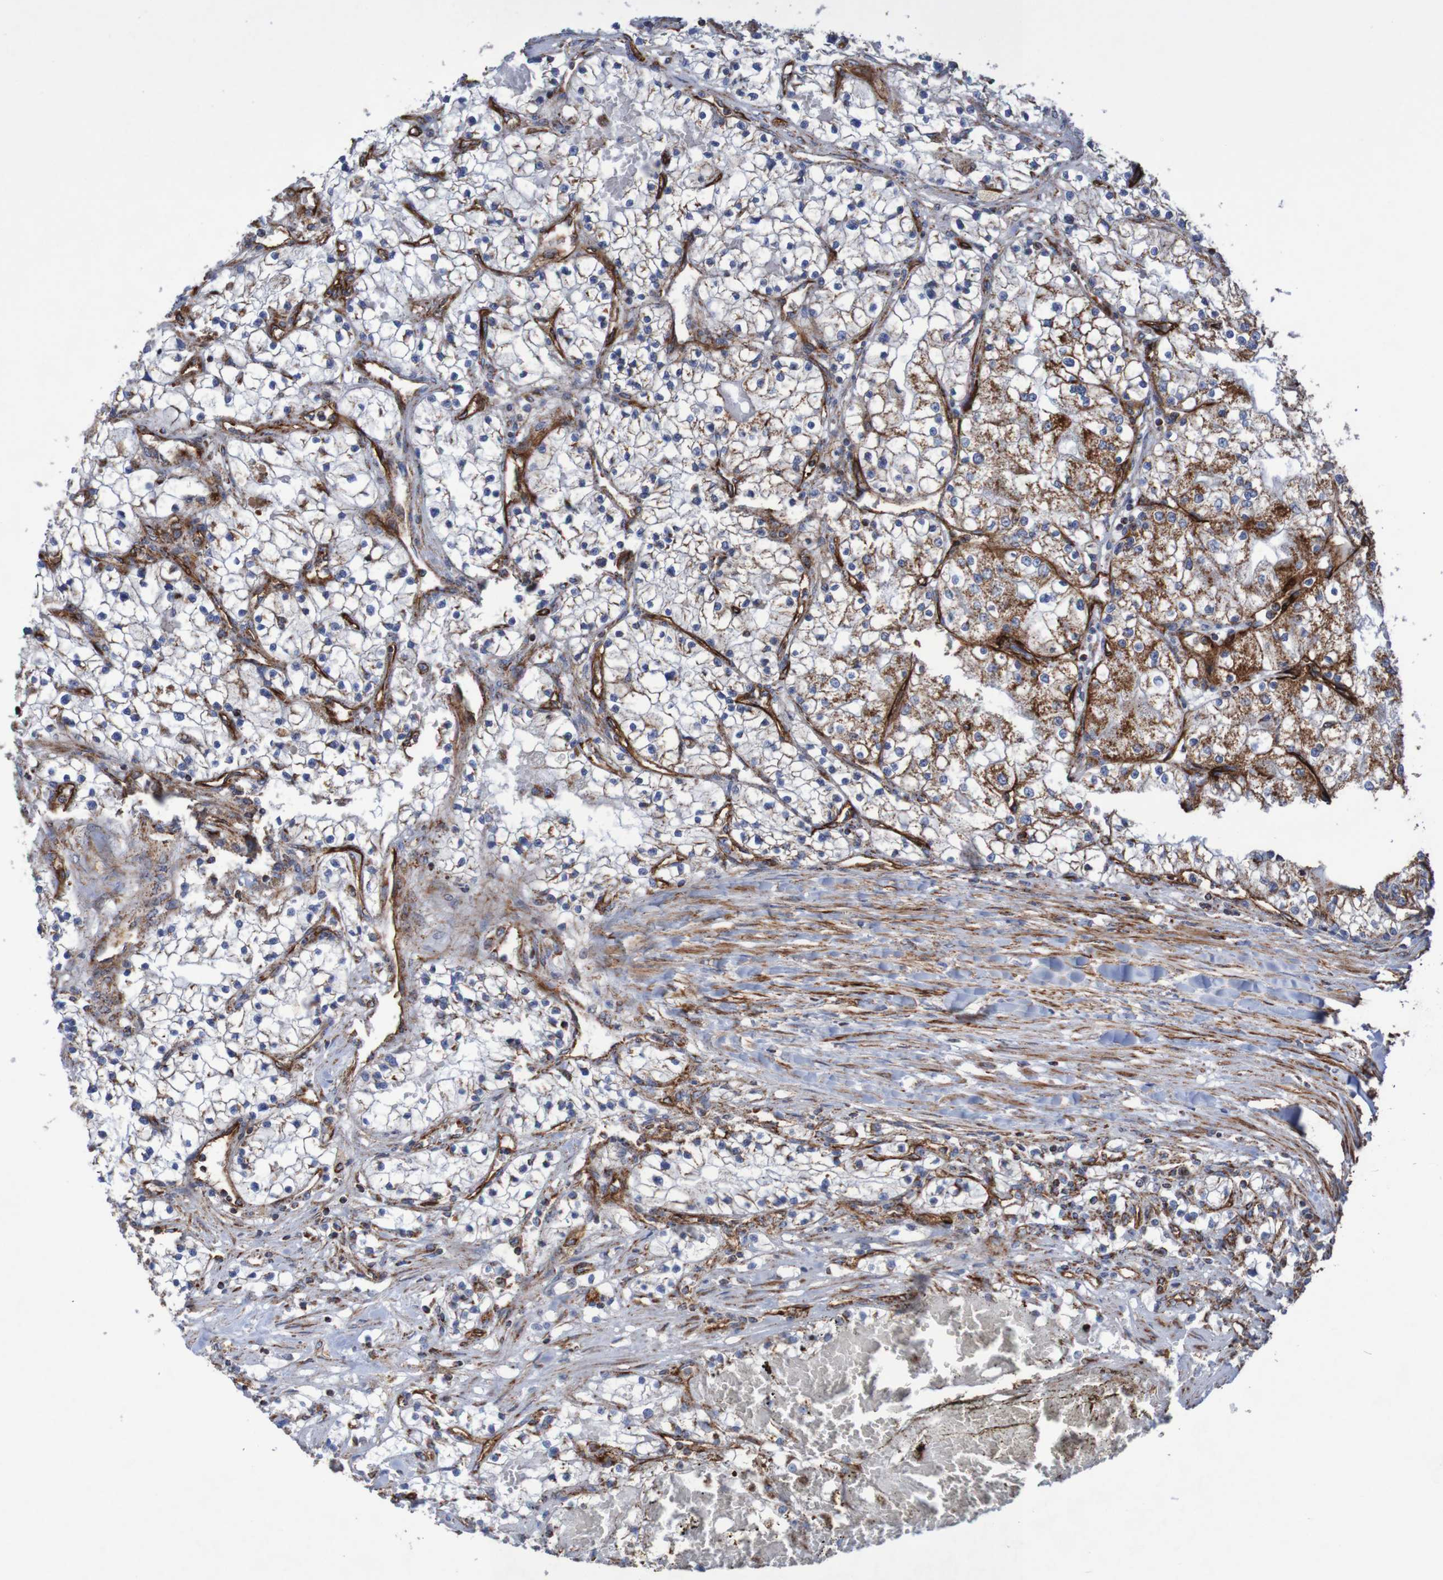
{"staining": {"intensity": "moderate", "quantity": "<25%", "location": "cytoplasmic/membranous"}, "tissue": "renal cancer", "cell_type": "Tumor cells", "image_type": "cancer", "snomed": [{"axis": "morphology", "description": "Adenocarcinoma, NOS"}, {"axis": "topography", "description": "Kidney"}], "caption": "Moderate cytoplasmic/membranous positivity for a protein is identified in approximately <25% of tumor cells of renal adenocarcinoma using immunohistochemistry (IHC).", "gene": "MMEL1", "patient": {"sex": "male", "age": 68}}